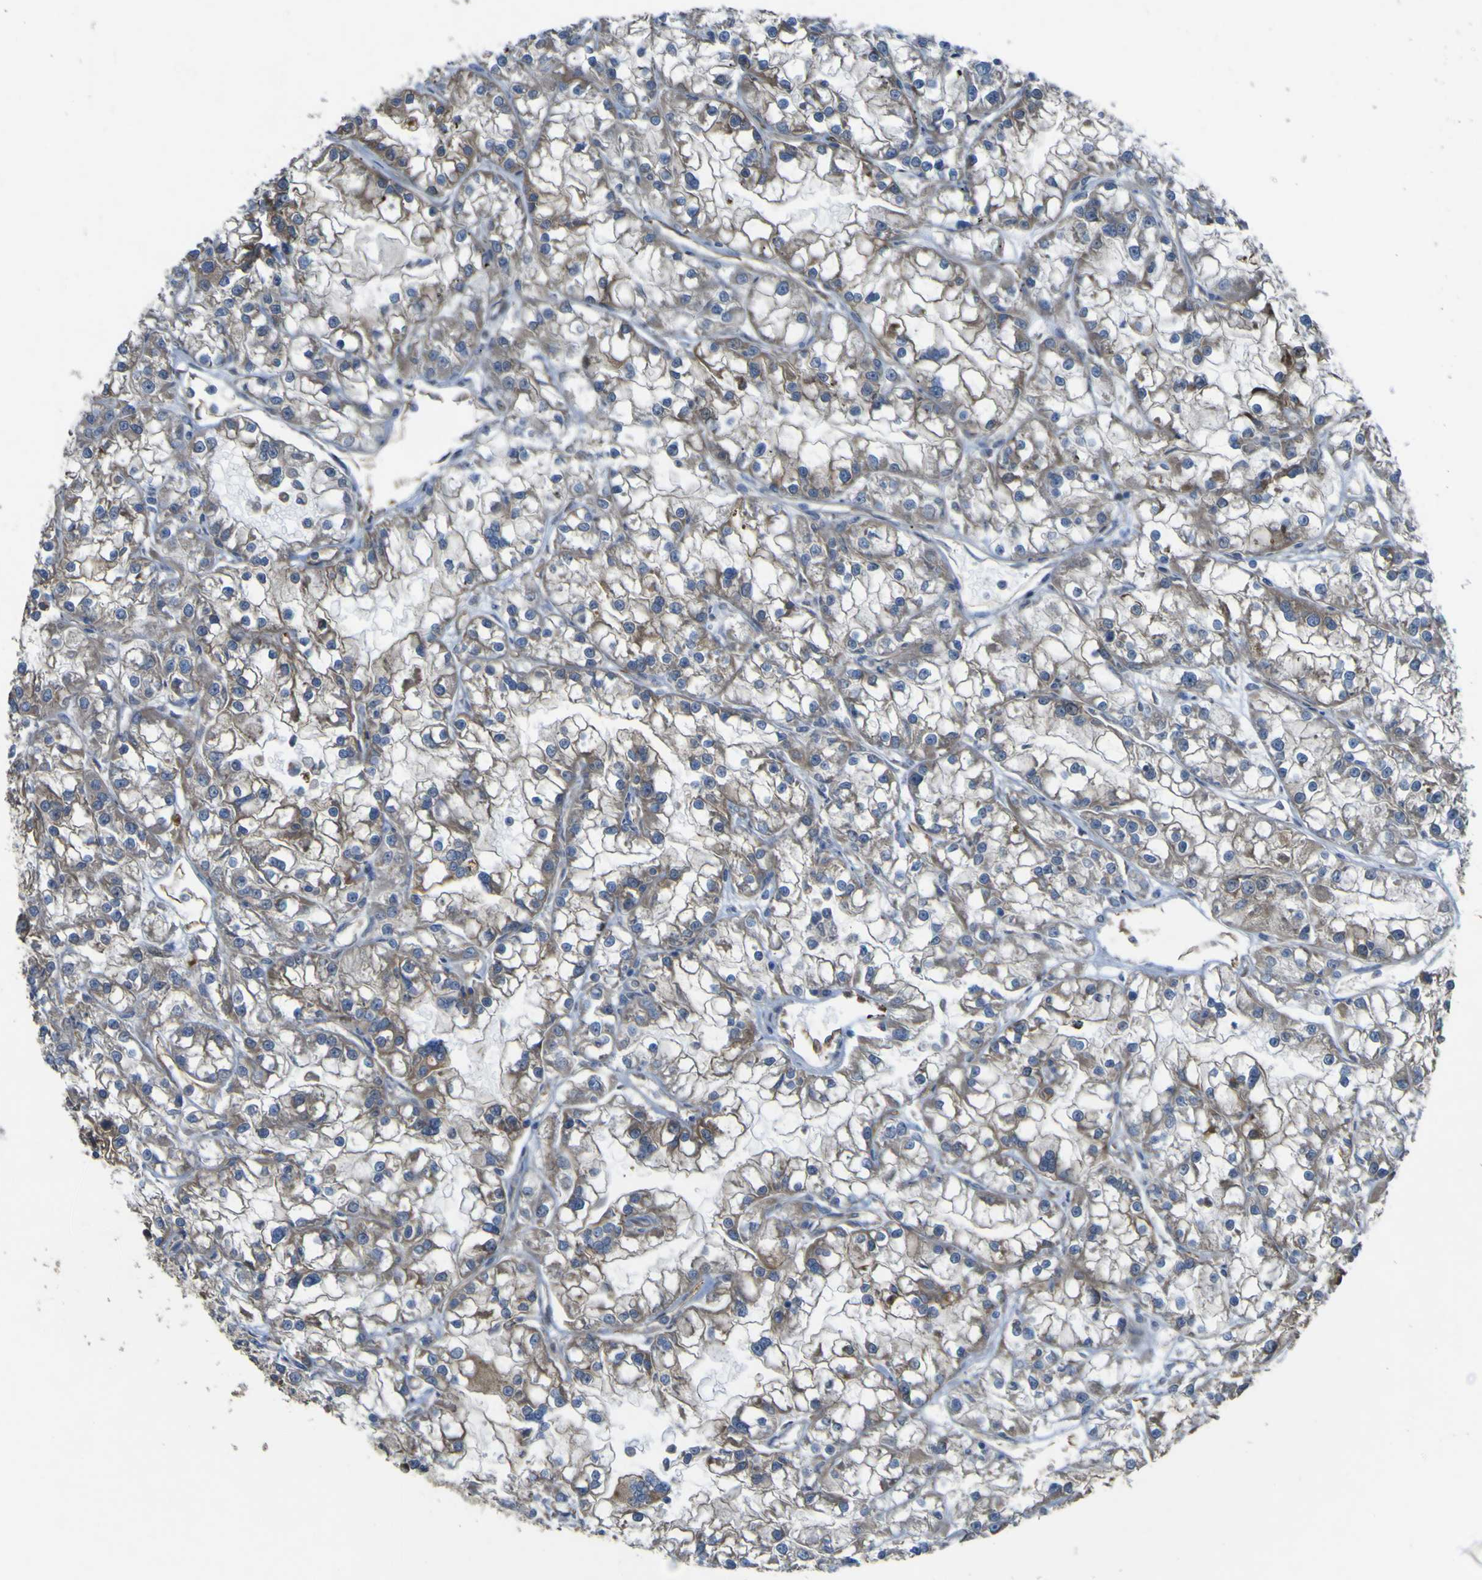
{"staining": {"intensity": "moderate", "quantity": "25%-75%", "location": "cytoplasmic/membranous"}, "tissue": "renal cancer", "cell_type": "Tumor cells", "image_type": "cancer", "snomed": [{"axis": "morphology", "description": "Adenocarcinoma, NOS"}, {"axis": "topography", "description": "Kidney"}], "caption": "Moderate cytoplasmic/membranous protein expression is present in about 25%-75% of tumor cells in renal cancer (adenocarcinoma).", "gene": "FBXO30", "patient": {"sex": "female", "age": 52}}